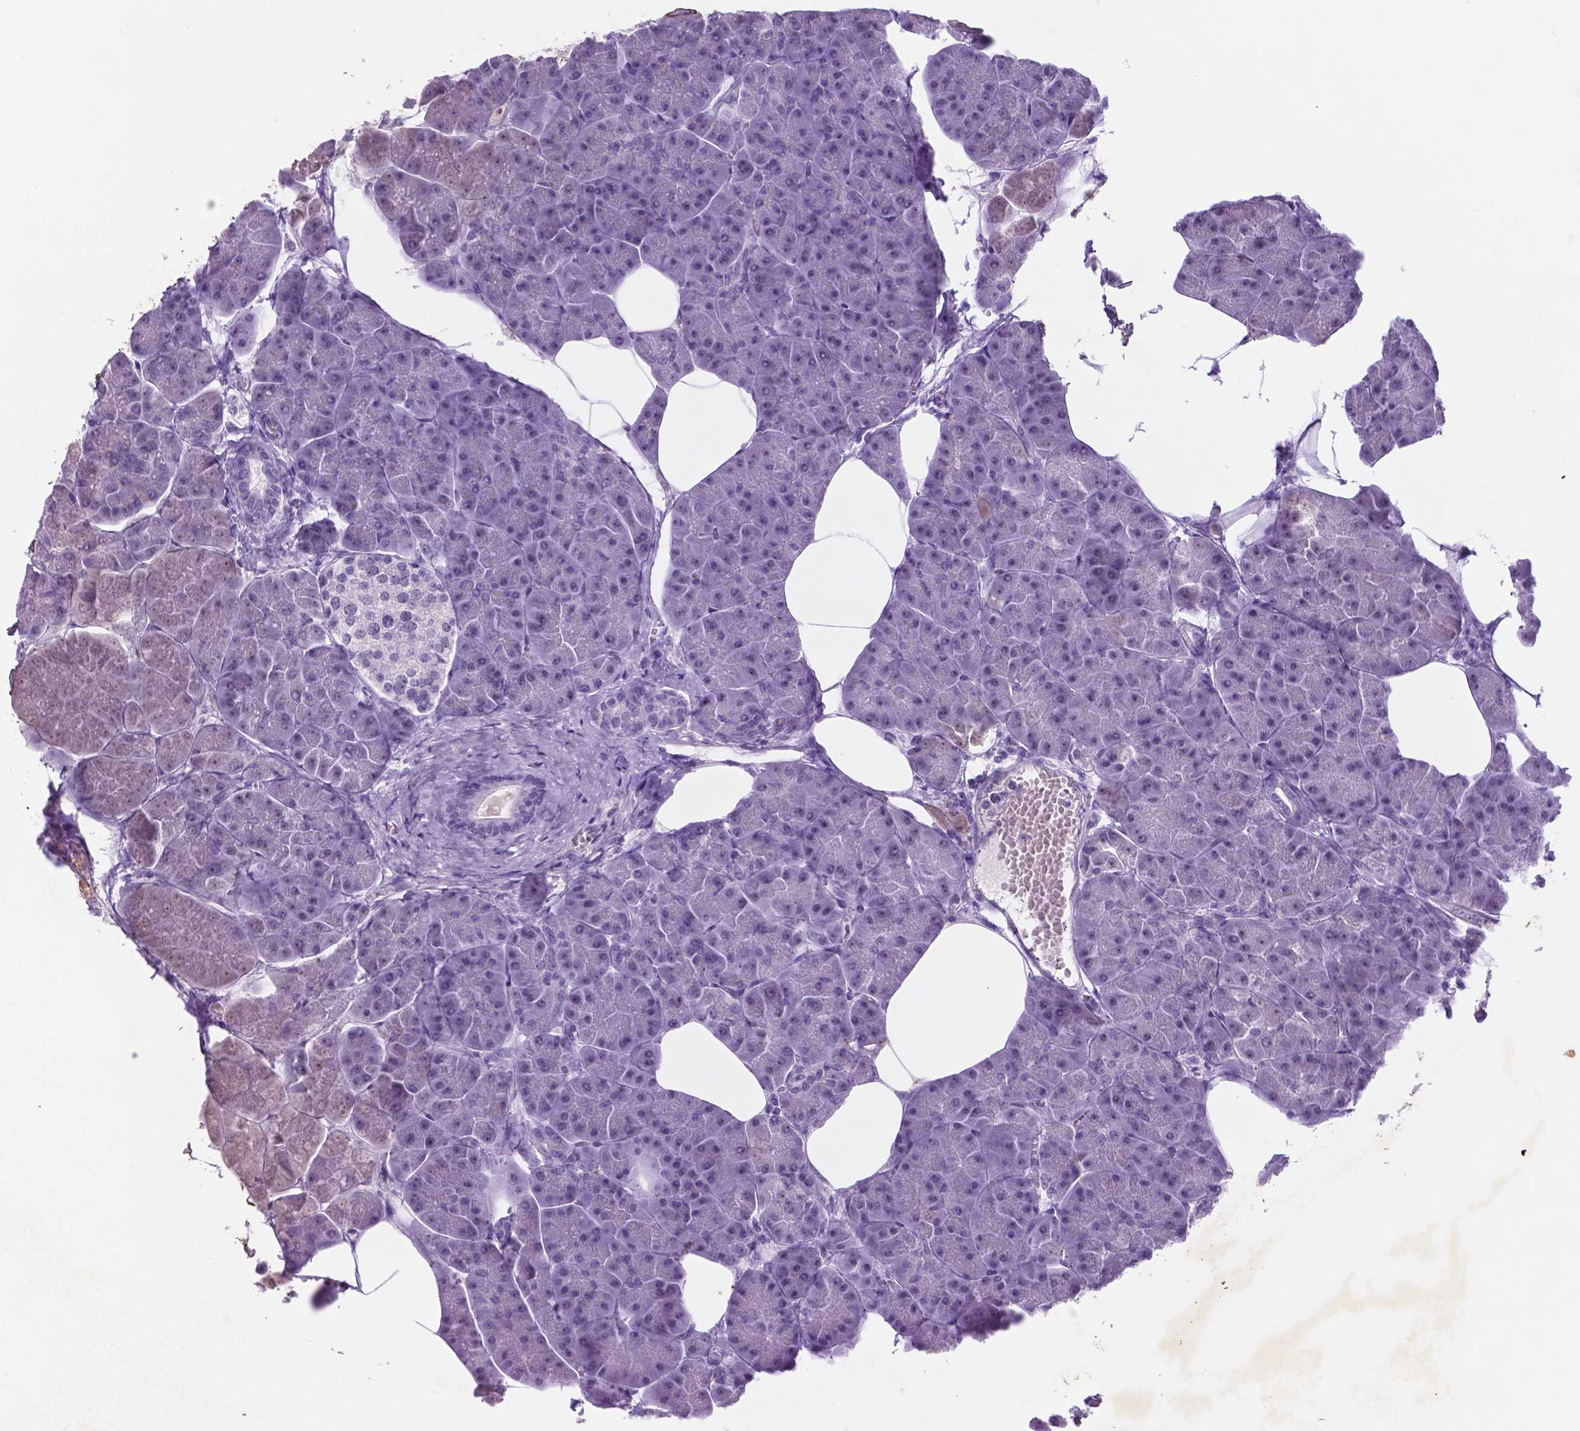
{"staining": {"intensity": "weak", "quantity": "<25%", "location": "nuclear"}, "tissue": "pancreas", "cell_type": "Exocrine glandular cells", "image_type": "normal", "snomed": [{"axis": "morphology", "description": "Normal tissue, NOS"}, {"axis": "topography", "description": "Adipose tissue"}, {"axis": "topography", "description": "Pancreas"}, {"axis": "topography", "description": "Peripheral nerve tissue"}], "caption": "Exocrine glandular cells are negative for protein expression in benign human pancreas. (Brightfield microscopy of DAB immunohistochemistry (IHC) at high magnification).", "gene": "C18orf21", "patient": {"sex": "female", "age": 58}}